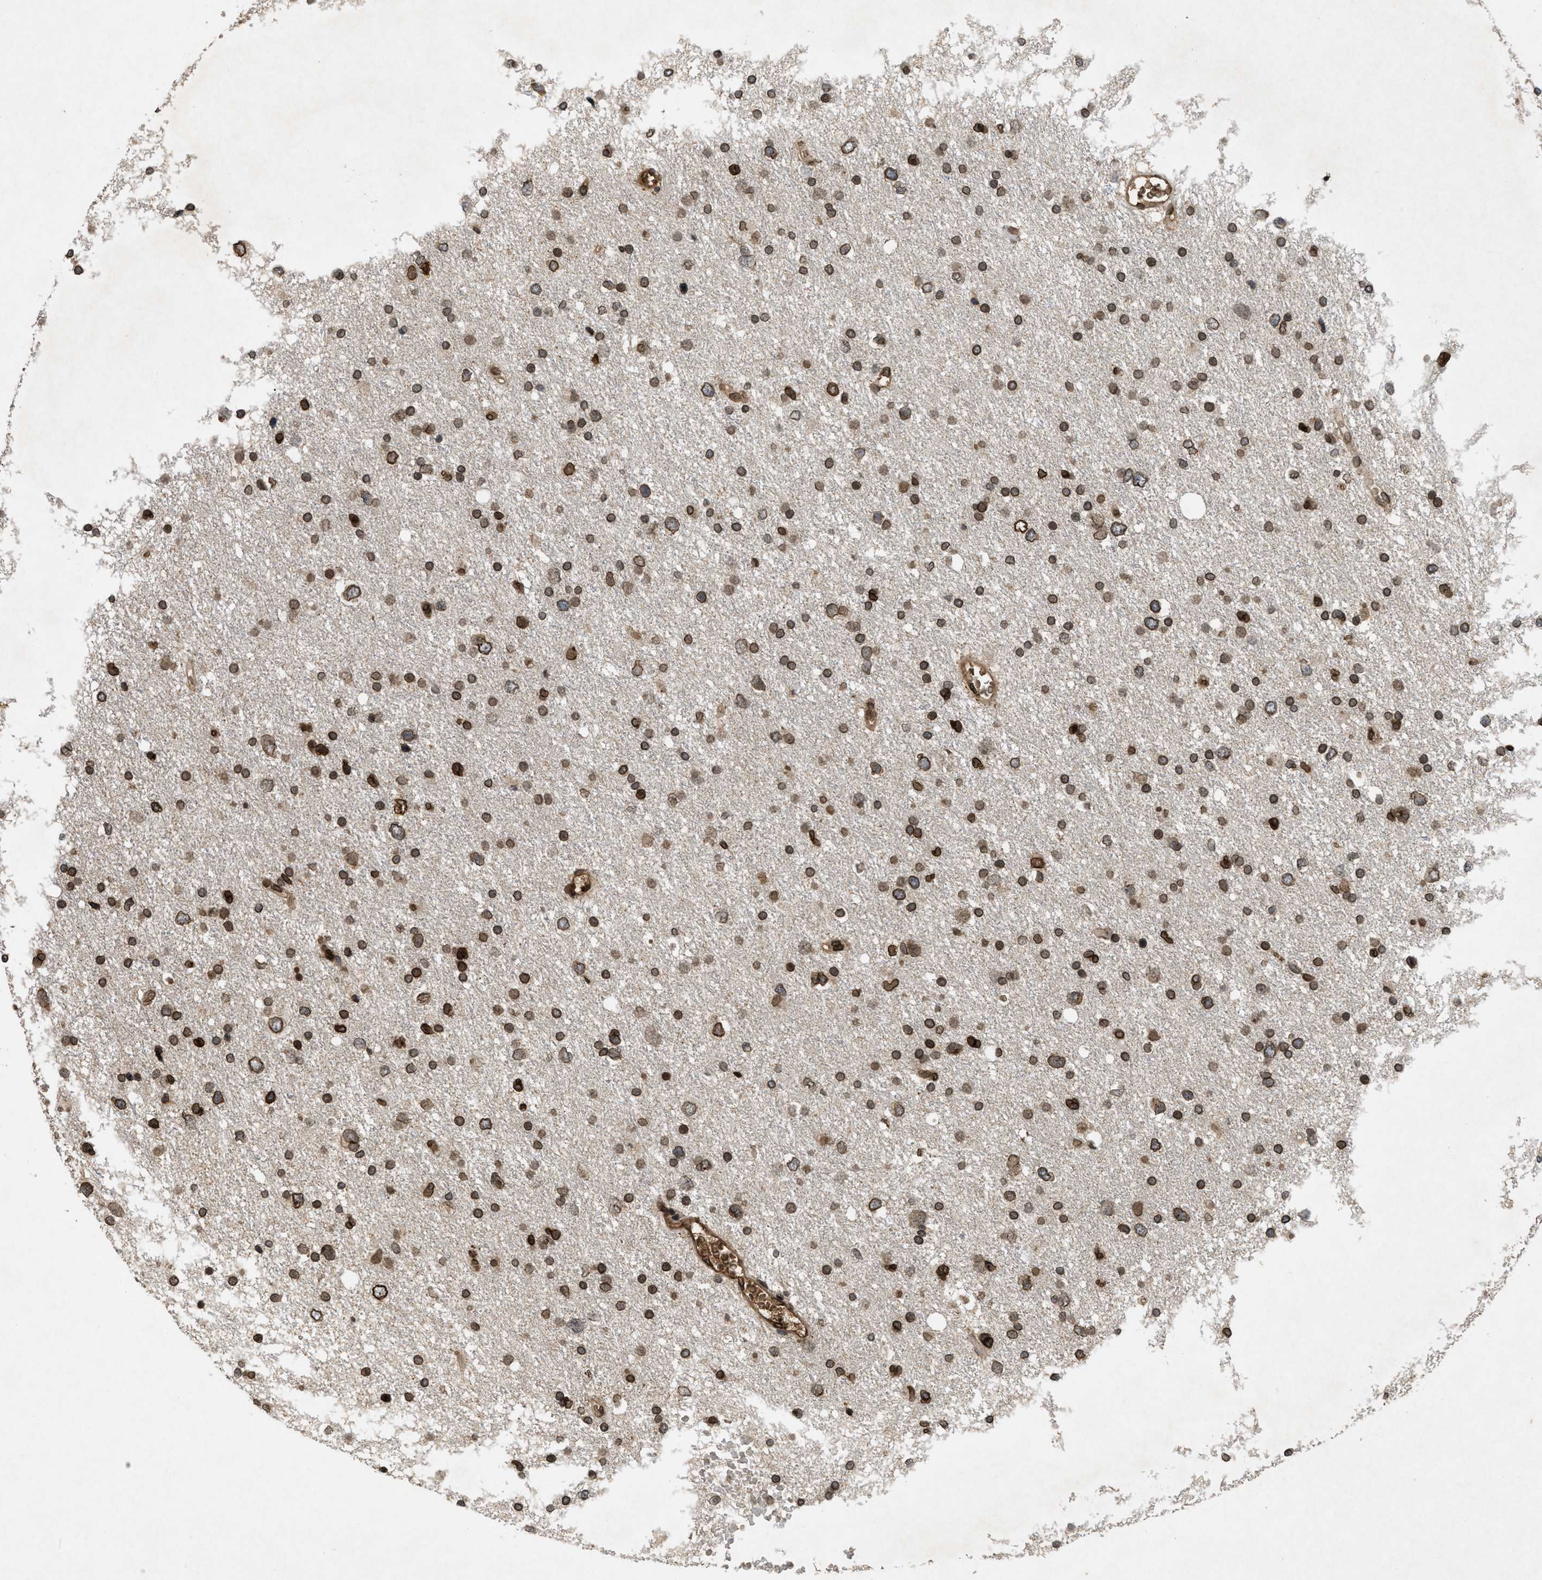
{"staining": {"intensity": "moderate", "quantity": ">75%", "location": "cytoplasmic/membranous,nuclear"}, "tissue": "glioma", "cell_type": "Tumor cells", "image_type": "cancer", "snomed": [{"axis": "morphology", "description": "Glioma, malignant, Low grade"}, {"axis": "topography", "description": "Brain"}], "caption": "Human malignant glioma (low-grade) stained with a brown dye exhibits moderate cytoplasmic/membranous and nuclear positive staining in approximately >75% of tumor cells.", "gene": "CRY1", "patient": {"sex": "female", "age": 37}}